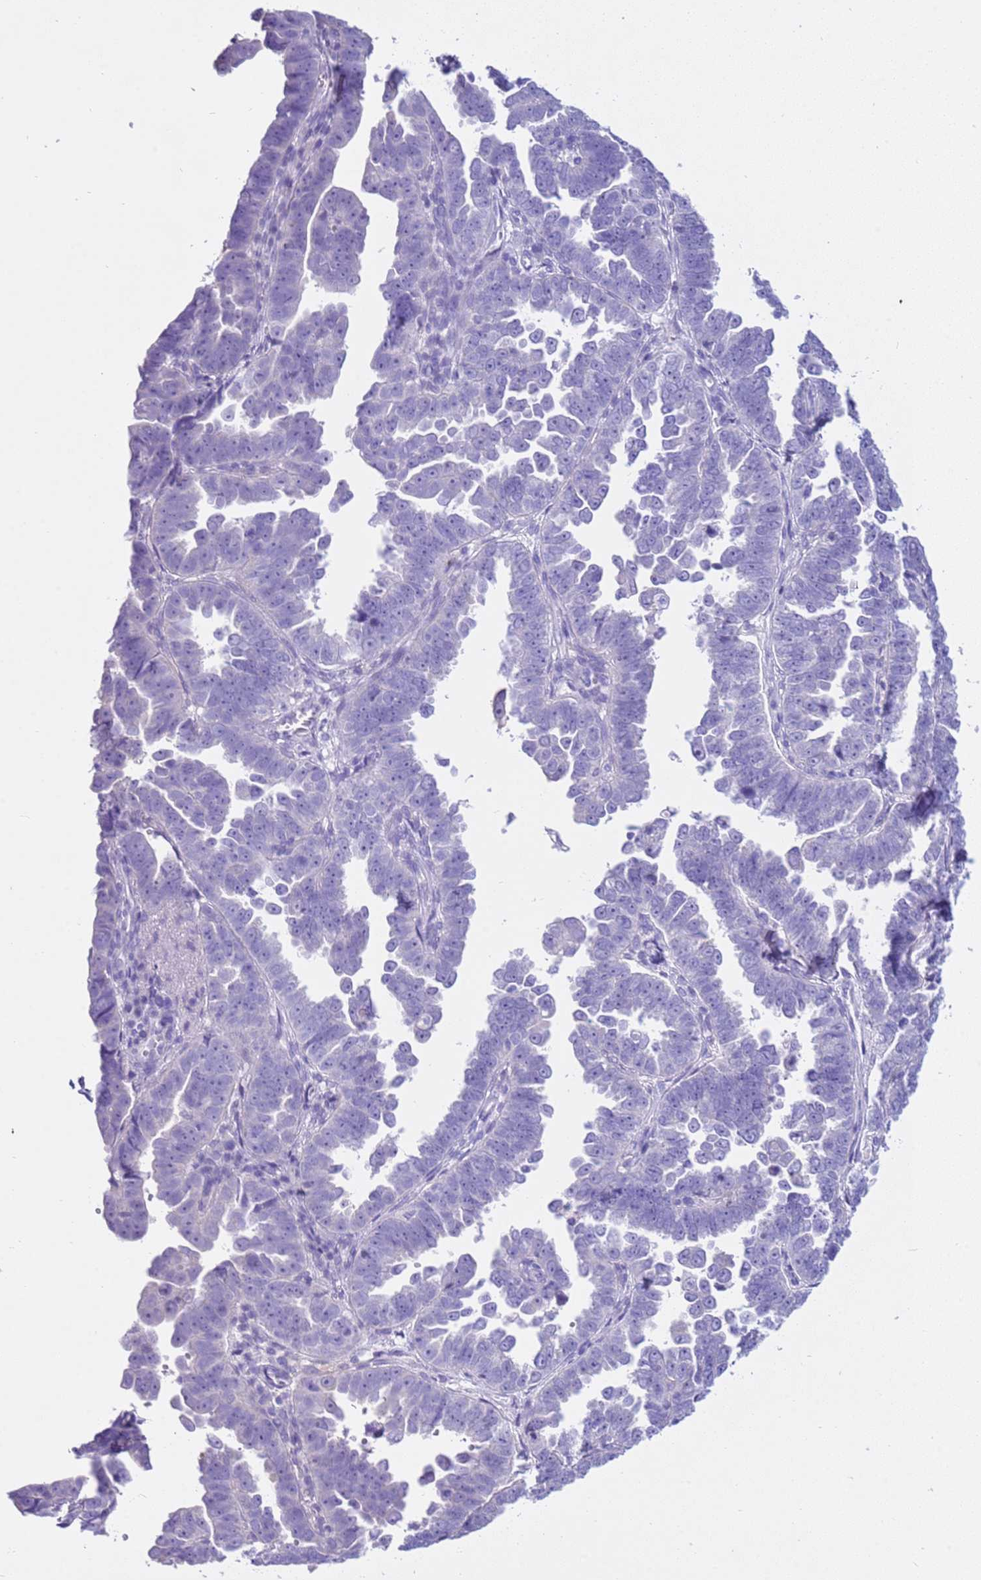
{"staining": {"intensity": "negative", "quantity": "none", "location": "none"}, "tissue": "endometrial cancer", "cell_type": "Tumor cells", "image_type": "cancer", "snomed": [{"axis": "morphology", "description": "Adenocarcinoma, NOS"}, {"axis": "topography", "description": "Endometrium"}], "caption": "IHC histopathology image of human endometrial cancer stained for a protein (brown), which exhibits no staining in tumor cells.", "gene": "CPB1", "patient": {"sex": "female", "age": 75}}